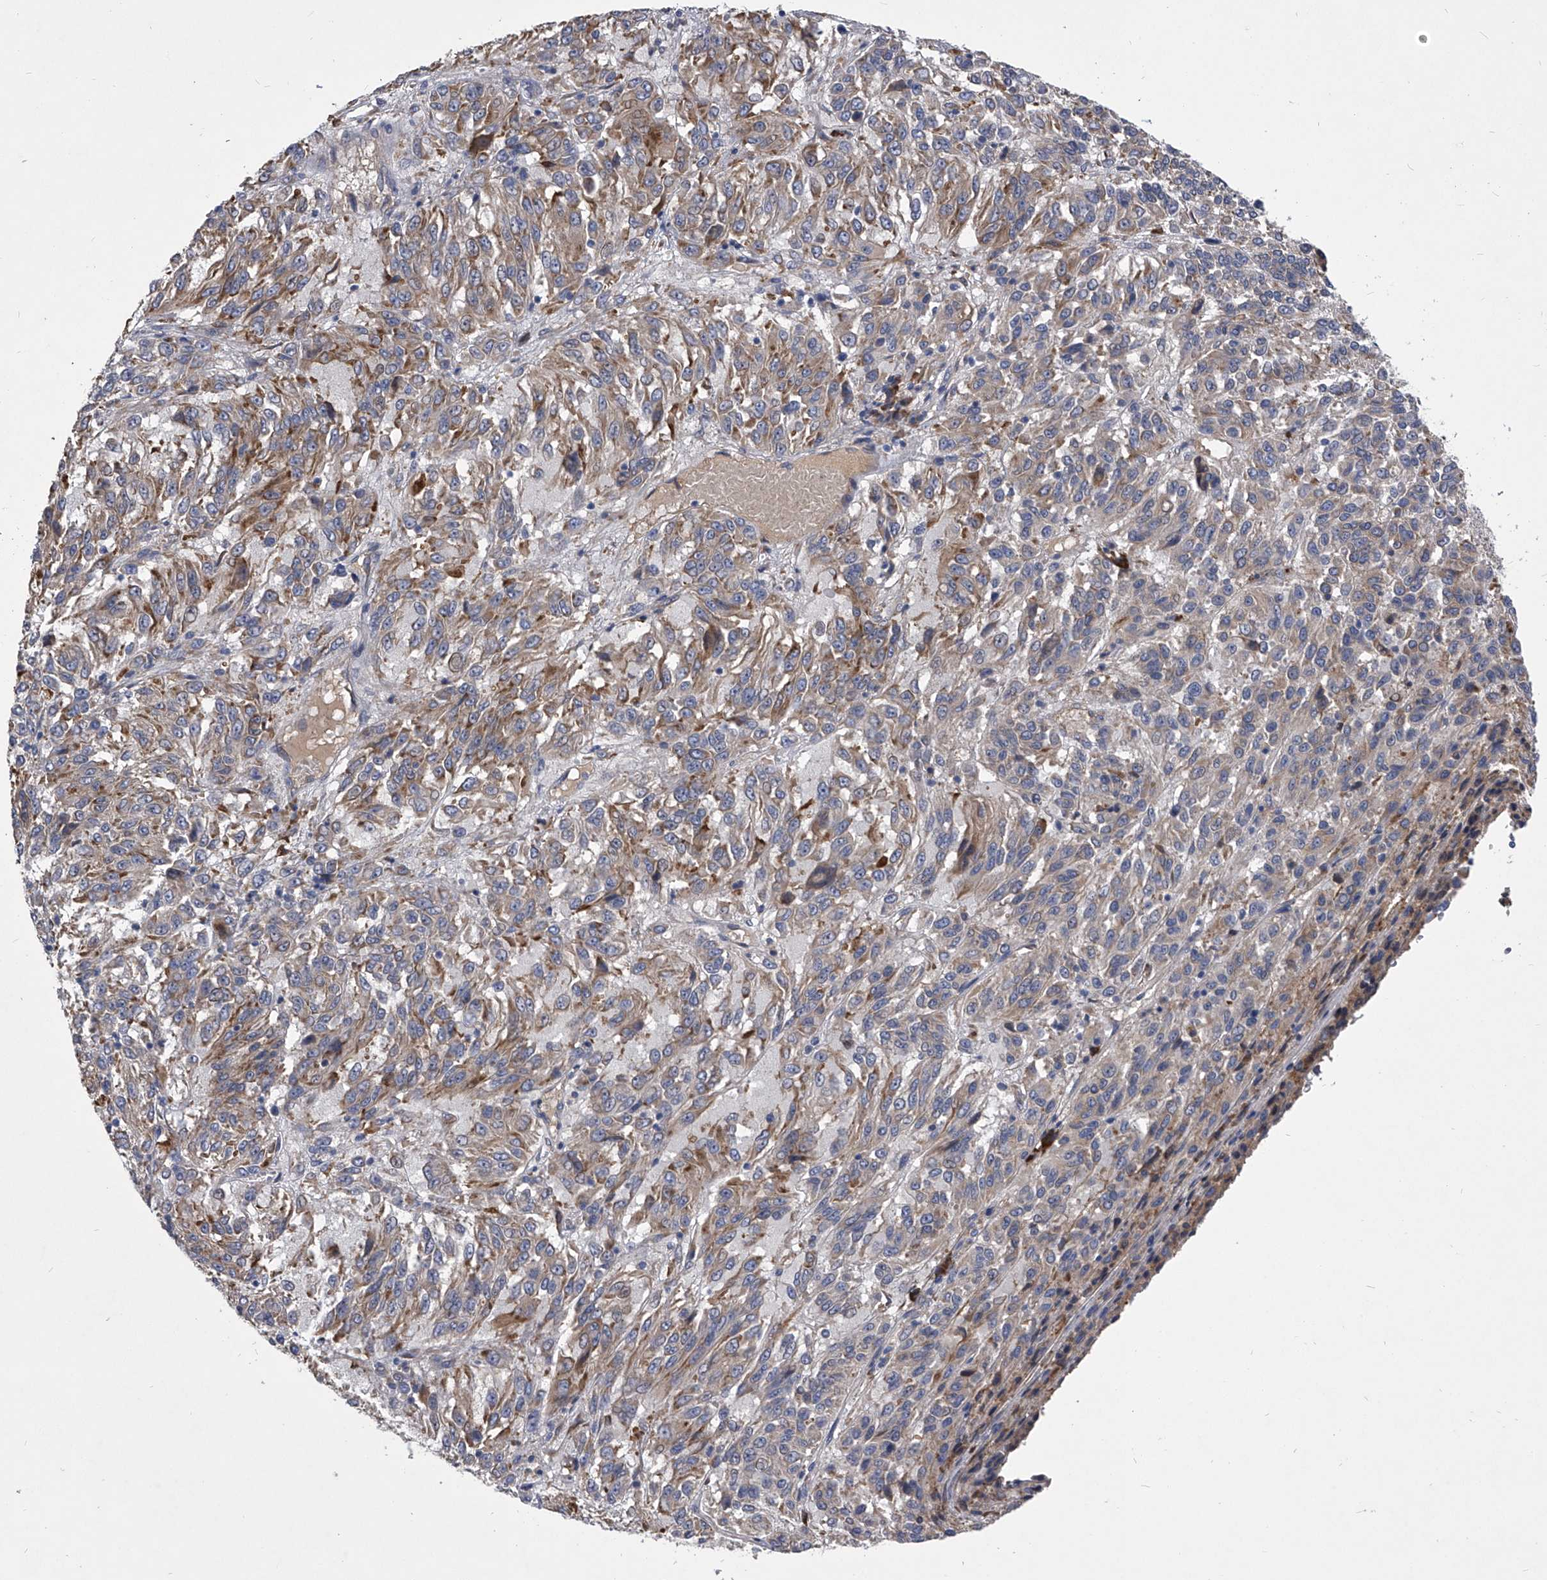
{"staining": {"intensity": "weak", "quantity": "25%-75%", "location": "cytoplasmic/membranous"}, "tissue": "melanoma", "cell_type": "Tumor cells", "image_type": "cancer", "snomed": [{"axis": "morphology", "description": "Malignant melanoma, Metastatic site"}, {"axis": "topography", "description": "Lung"}], "caption": "High-power microscopy captured an immunohistochemistry (IHC) photomicrograph of malignant melanoma (metastatic site), revealing weak cytoplasmic/membranous expression in about 25%-75% of tumor cells.", "gene": "CCR4", "patient": {"sex": "male", "age": 64}}